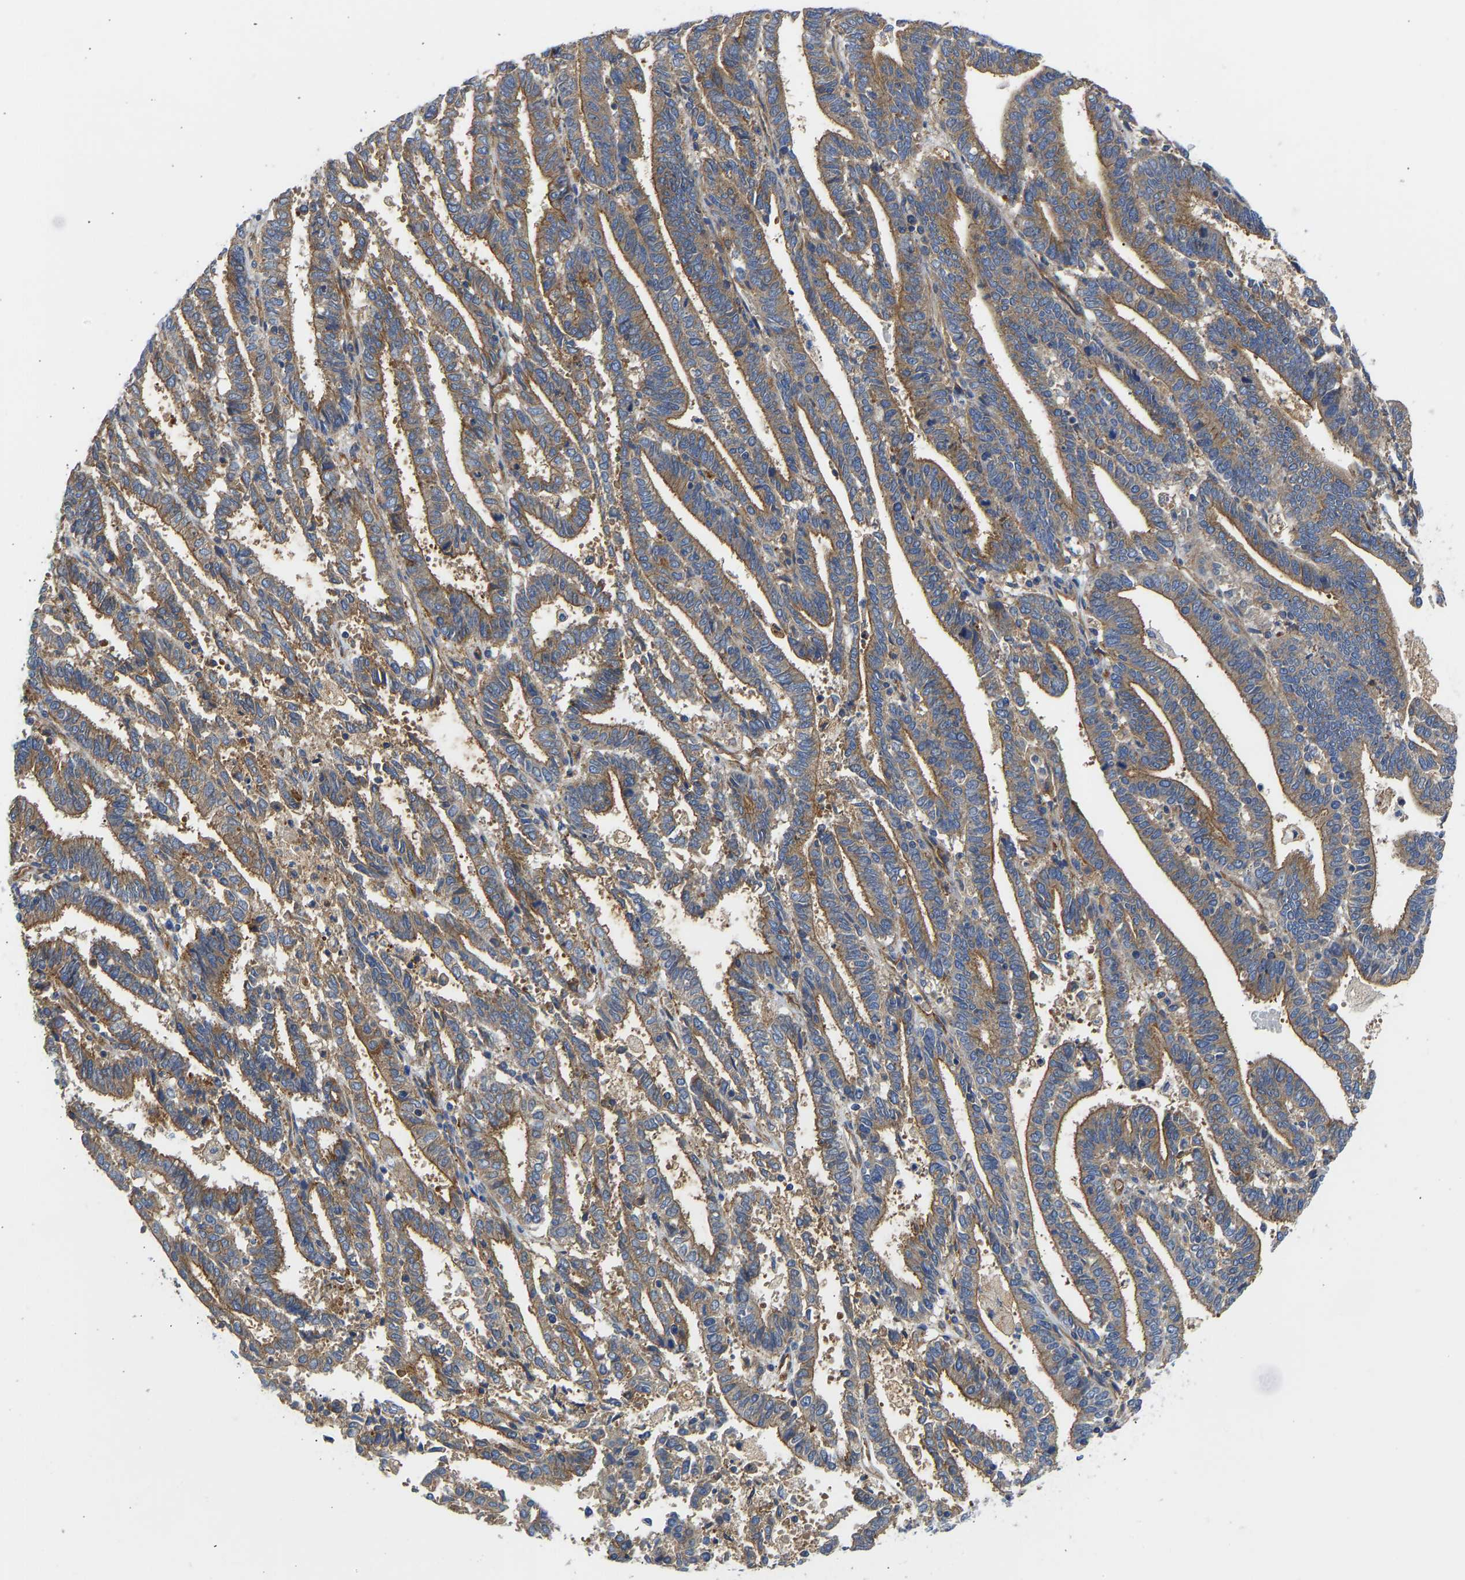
{"staining": {"intensity": "moderate", "quantity": ">75%", "location": "cytoplasmic/membranous"}, "tissue": "endometrial cancer", "cell_type": "Tumor cells", "image_type": "cancer", "snomed": [{"axis": "morphology", "description": "Adenocarcinoma, NOS"}, {"axis": "topography", "description": "Uterus"}], "caption": "Endometrial cancer was stained to show a protein in brown. There is medium levels of moderate cytoplasmic/membranous staining in approximately >75% of tumor cells.", "gene": "MYO1C", "patient": {"sex": "female", "age": 83}}